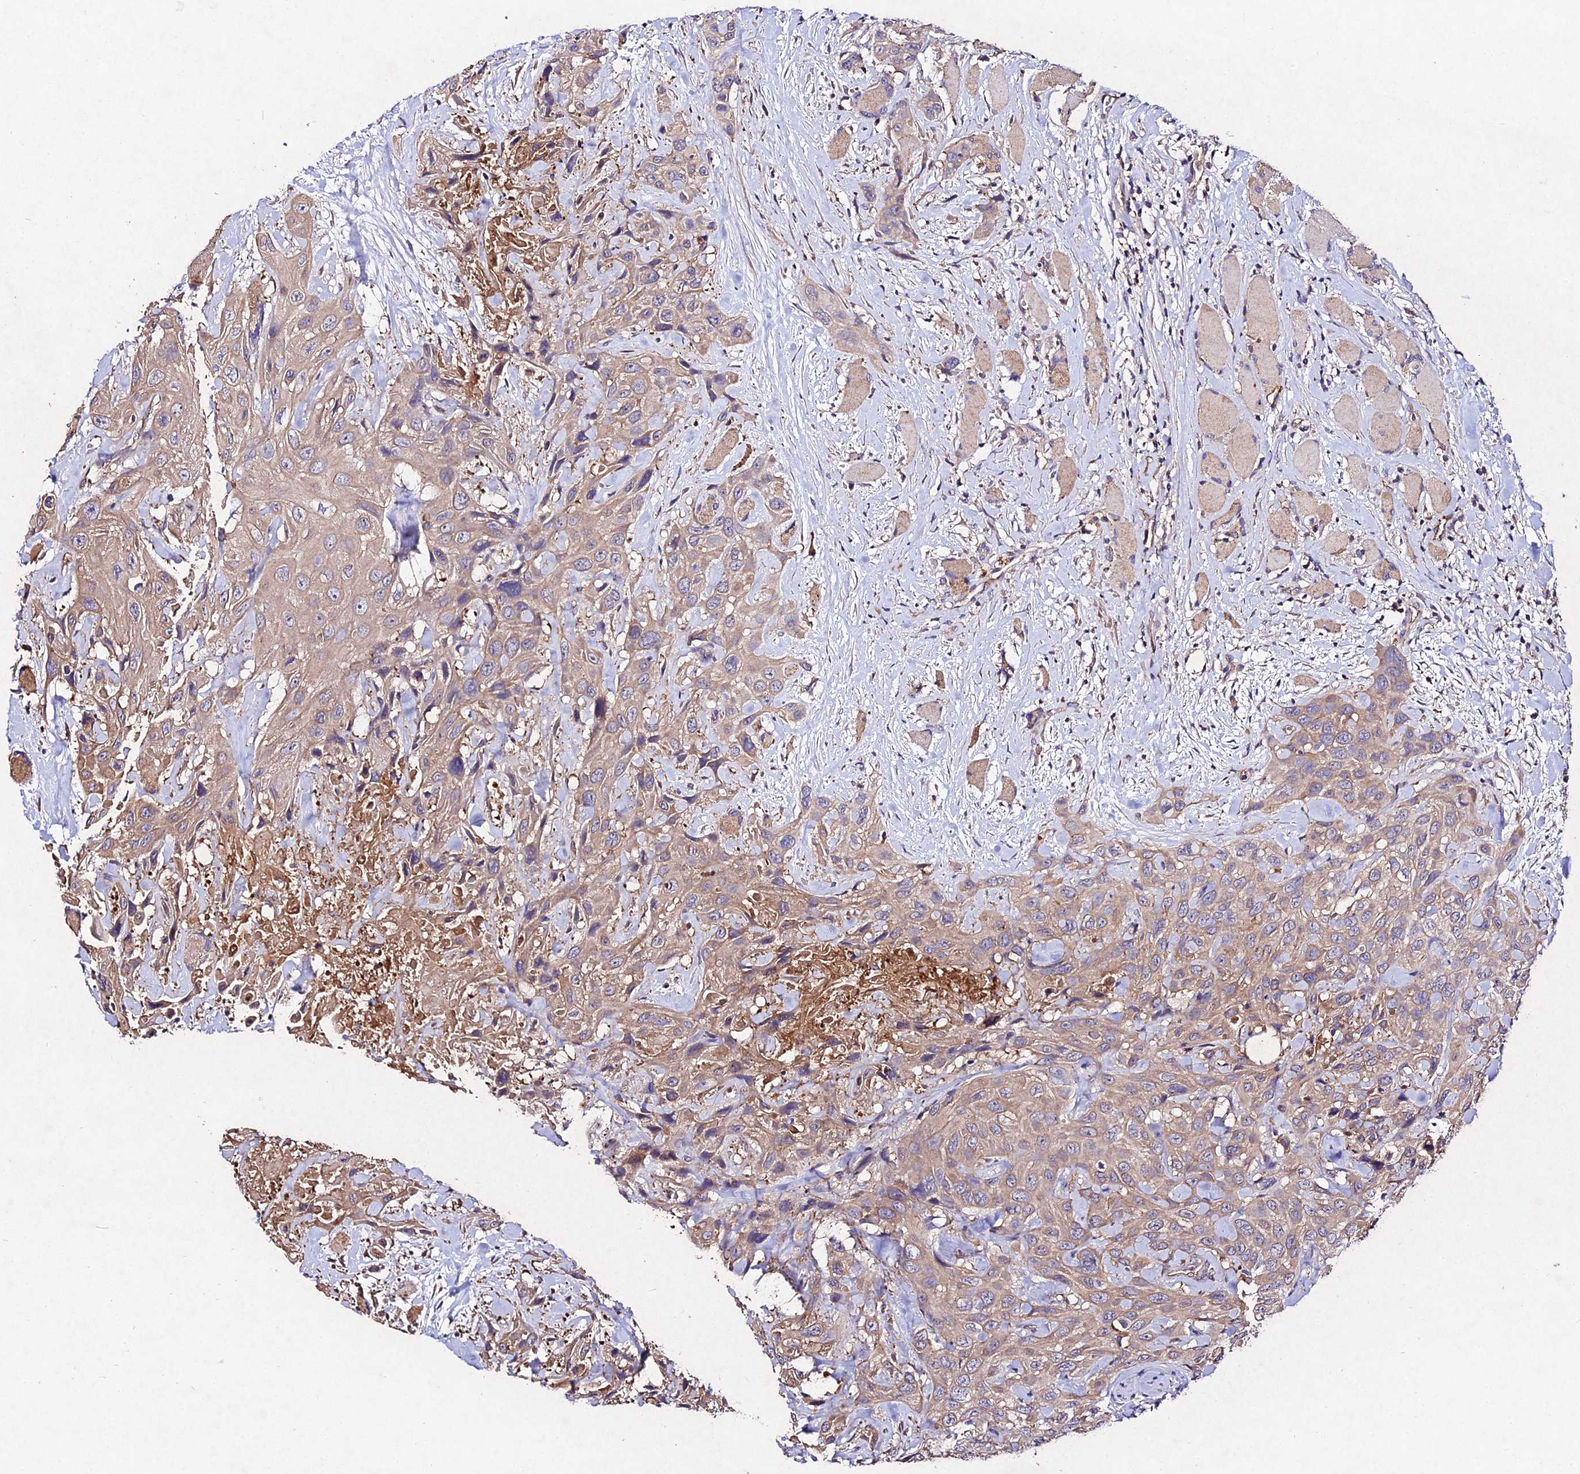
{"staining": {"intensity": "moderate", "quantity": ">75%", "location": "cytoplasmic/membranous"}, "tissue": "head and neck cancer", "cell_type": "Tumor cells", "image_type": "cancer", "snomed": [{"axis": "morphology", "description": "Squamous cell carcinoma, NOS"}, {"axis": "topography", "description": "Head-Neck"}], "caption": "Tumor cells exhibit moderate cytoplasmic/membranous staining in approximately >75% of cells in squamous cell carcinoma (head and neck).", "gene": "AP3M2", "patient": {"sex": "male", "age": 81}}